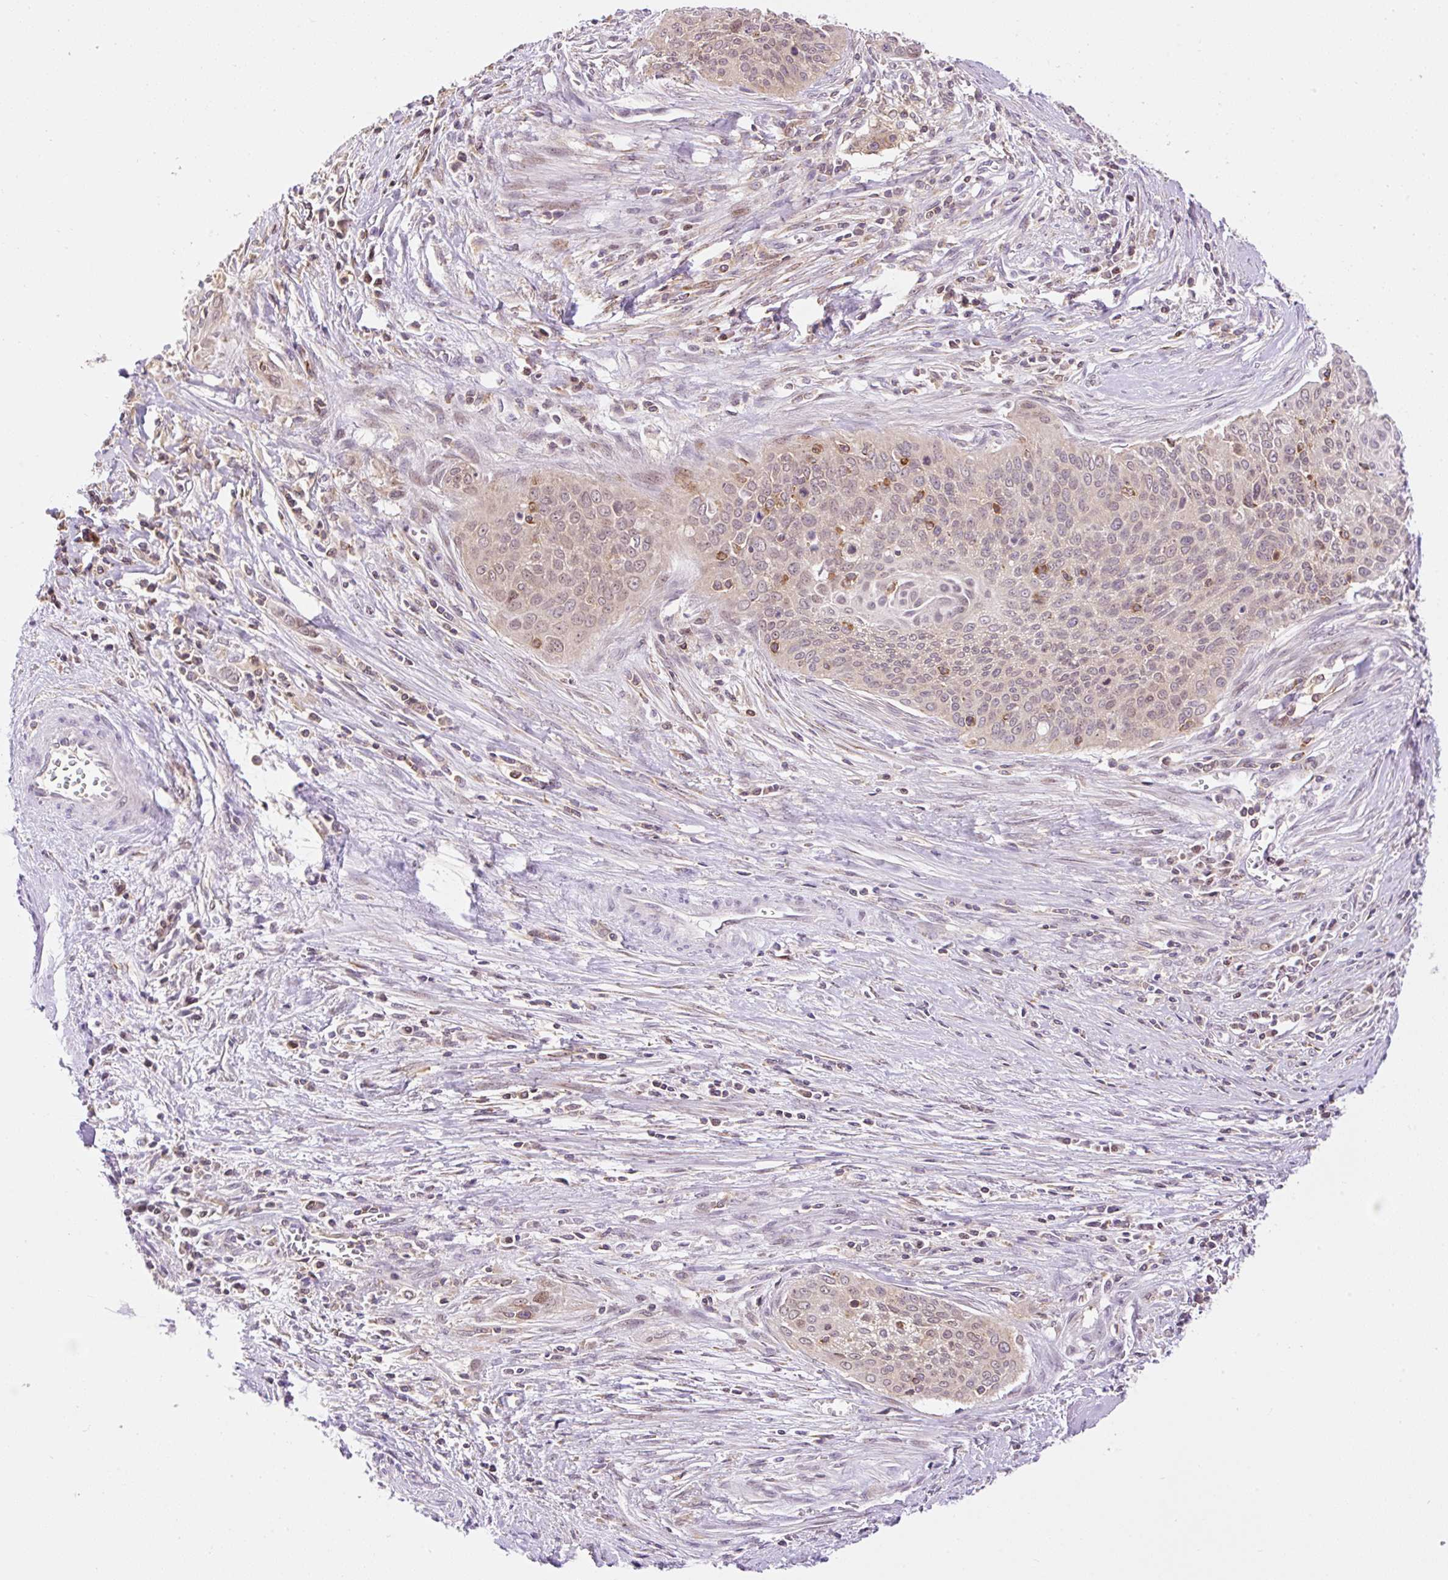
{"staining": {"intensity": "weak", "quantity": "<25%", "location": "cytoplasmic/membranous,nuclear"}, "tissue": "cervical cancer", "cell_type": "Tumor cells", "image_type": "cancer", "snomed": [{"axis": "morphology", "description": "Squamous cell carcinoma, NOS"}, {"axis": "topography", "description": "Cervix"}], "caption": "A photomicrograph of human cervical squamous cell carcinoma is negative for staining in tumor cells.", "gene": "CARD11", "patient": {"sex": "female", "age": 55}}